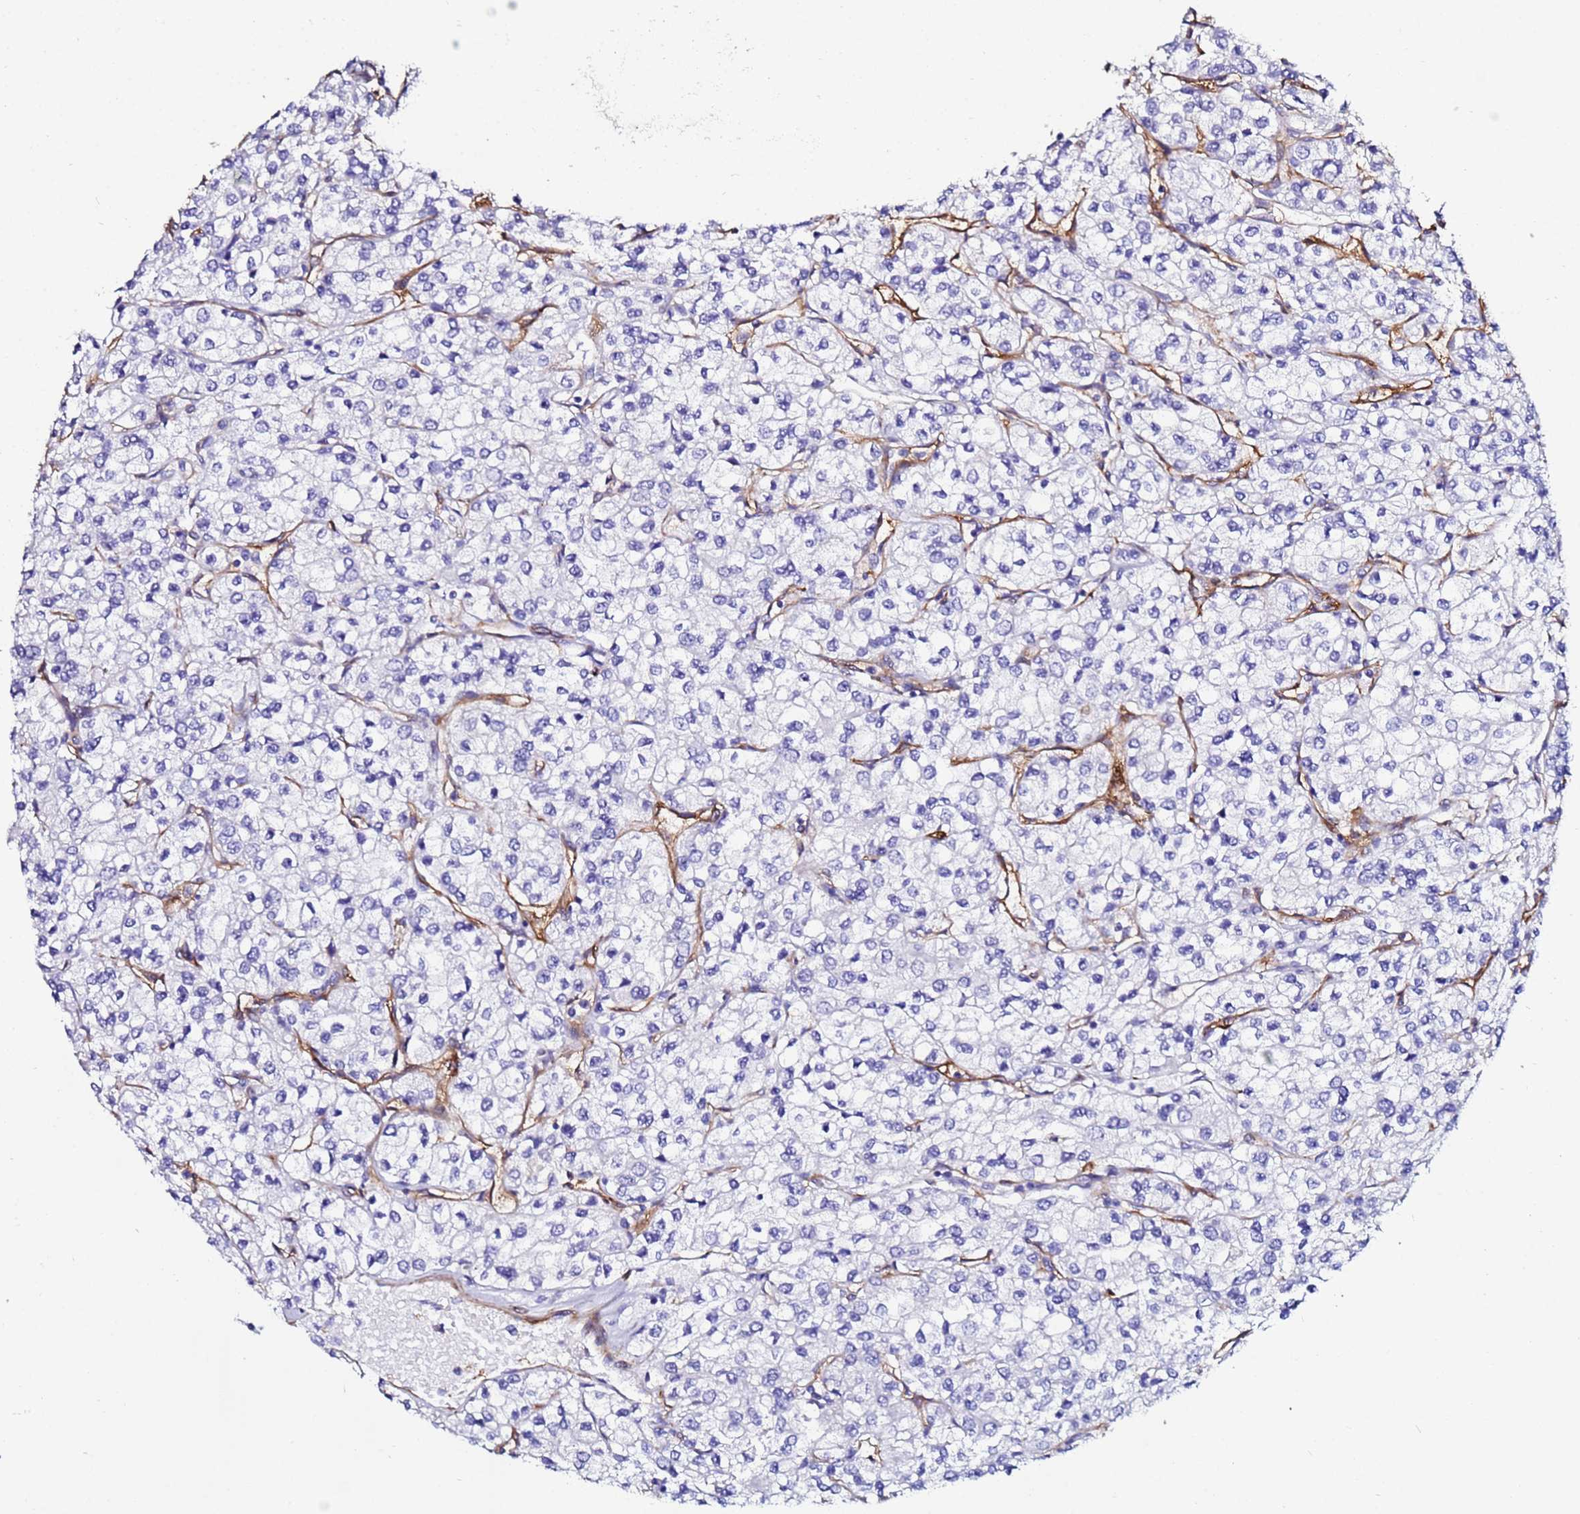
{"staining": {"intensity": "negative", "quantity": "none", "location": "none"}, "tissue": "renal cancer", "cell_type": "Tumor cells", "image_type": "cancer", "snomed": [{"axis": "morphology", "description": "Adenocarcinoma, NOS"}, {"axis": "topography", "description": "Kidney"}], "caption": "Protein analysis of adenocarcinoma (renal) exhibits no significant expression in tumor cells.", "gene": "DEFB104A", "patient": {"sex": "male", "age": 80}}